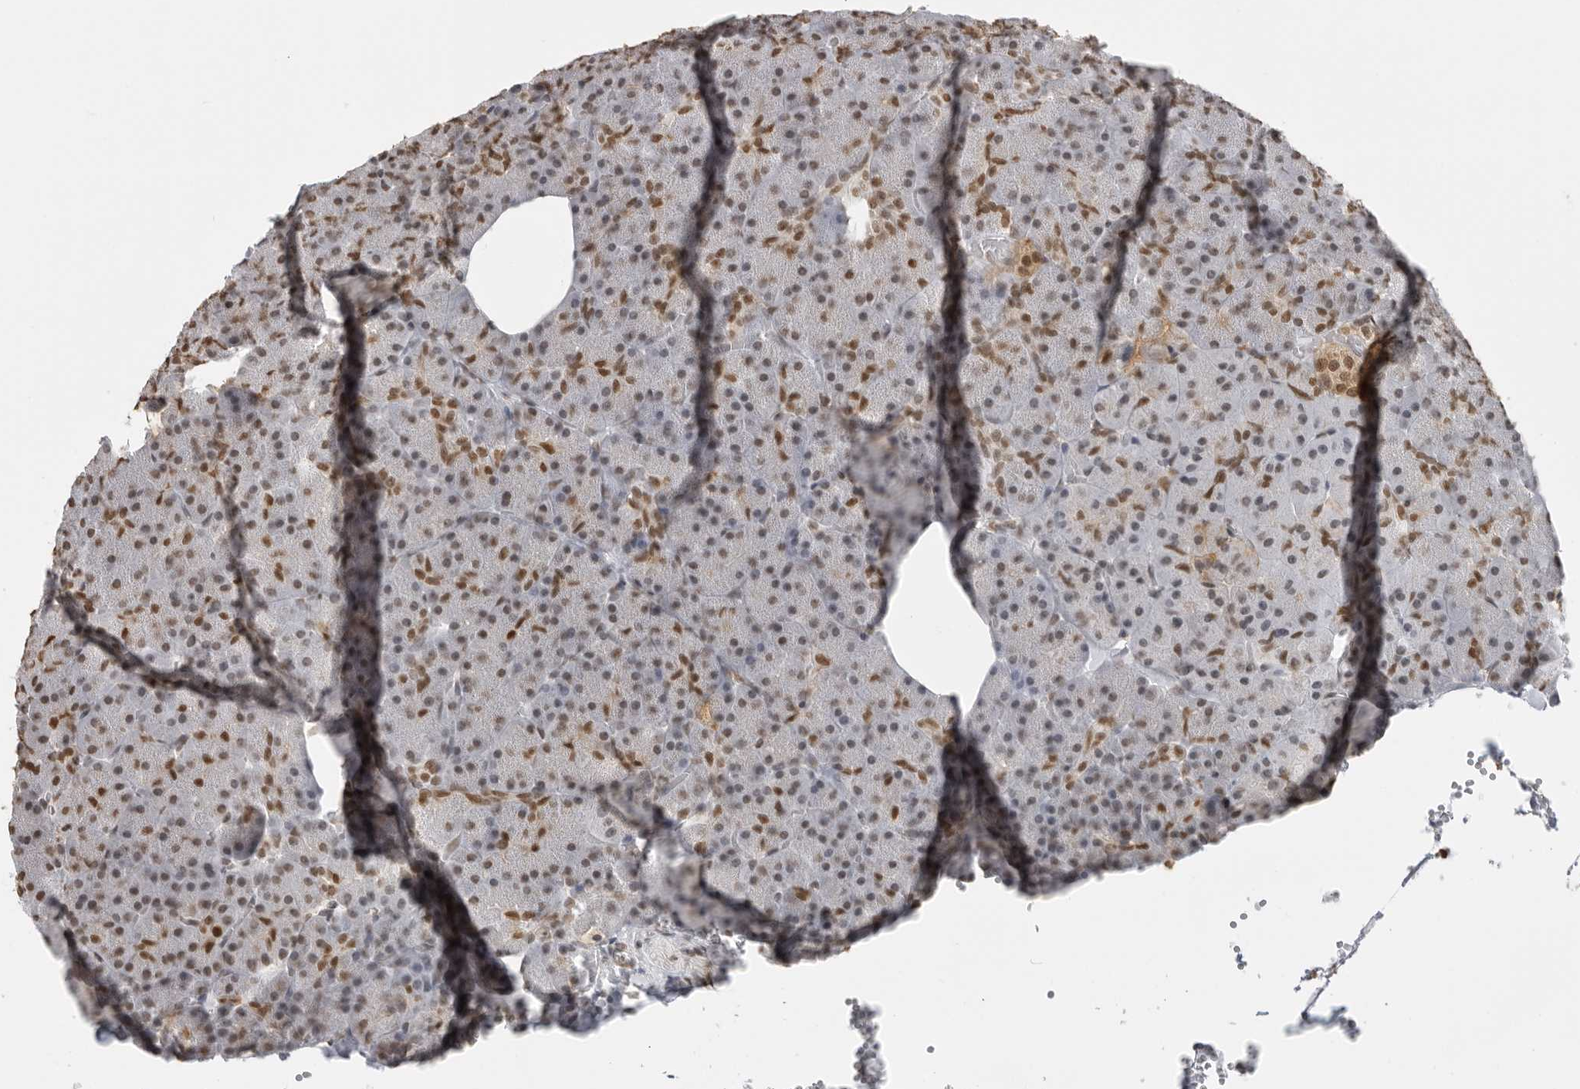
{"staining": {"intensity": "moderate", "quantity": ">75%", "location": "nuclear"}, "tissue": "pancreas", "cell_type": "Exocrine glandular cells", "image_type": "normal", "snomed": [{"axis": "morphology", "description": "Normal tissue, NOS"}, {"axis": "morphology", "description": "Carcinoid, malignant, NOS"}, {"axis": "topography", "description": "Pancreas"}], "caption": "High-power microscopy captured an immunohistochemistry histopathology image of unremarkable pancreas, revealing moderate nuclear staining in approximately >75% of exocrine glandular cells. (DAB IHC with brightfield microscopy, high magnification).", "gene": "RPA2", "patient": {"sex": "female", "age": 35}}